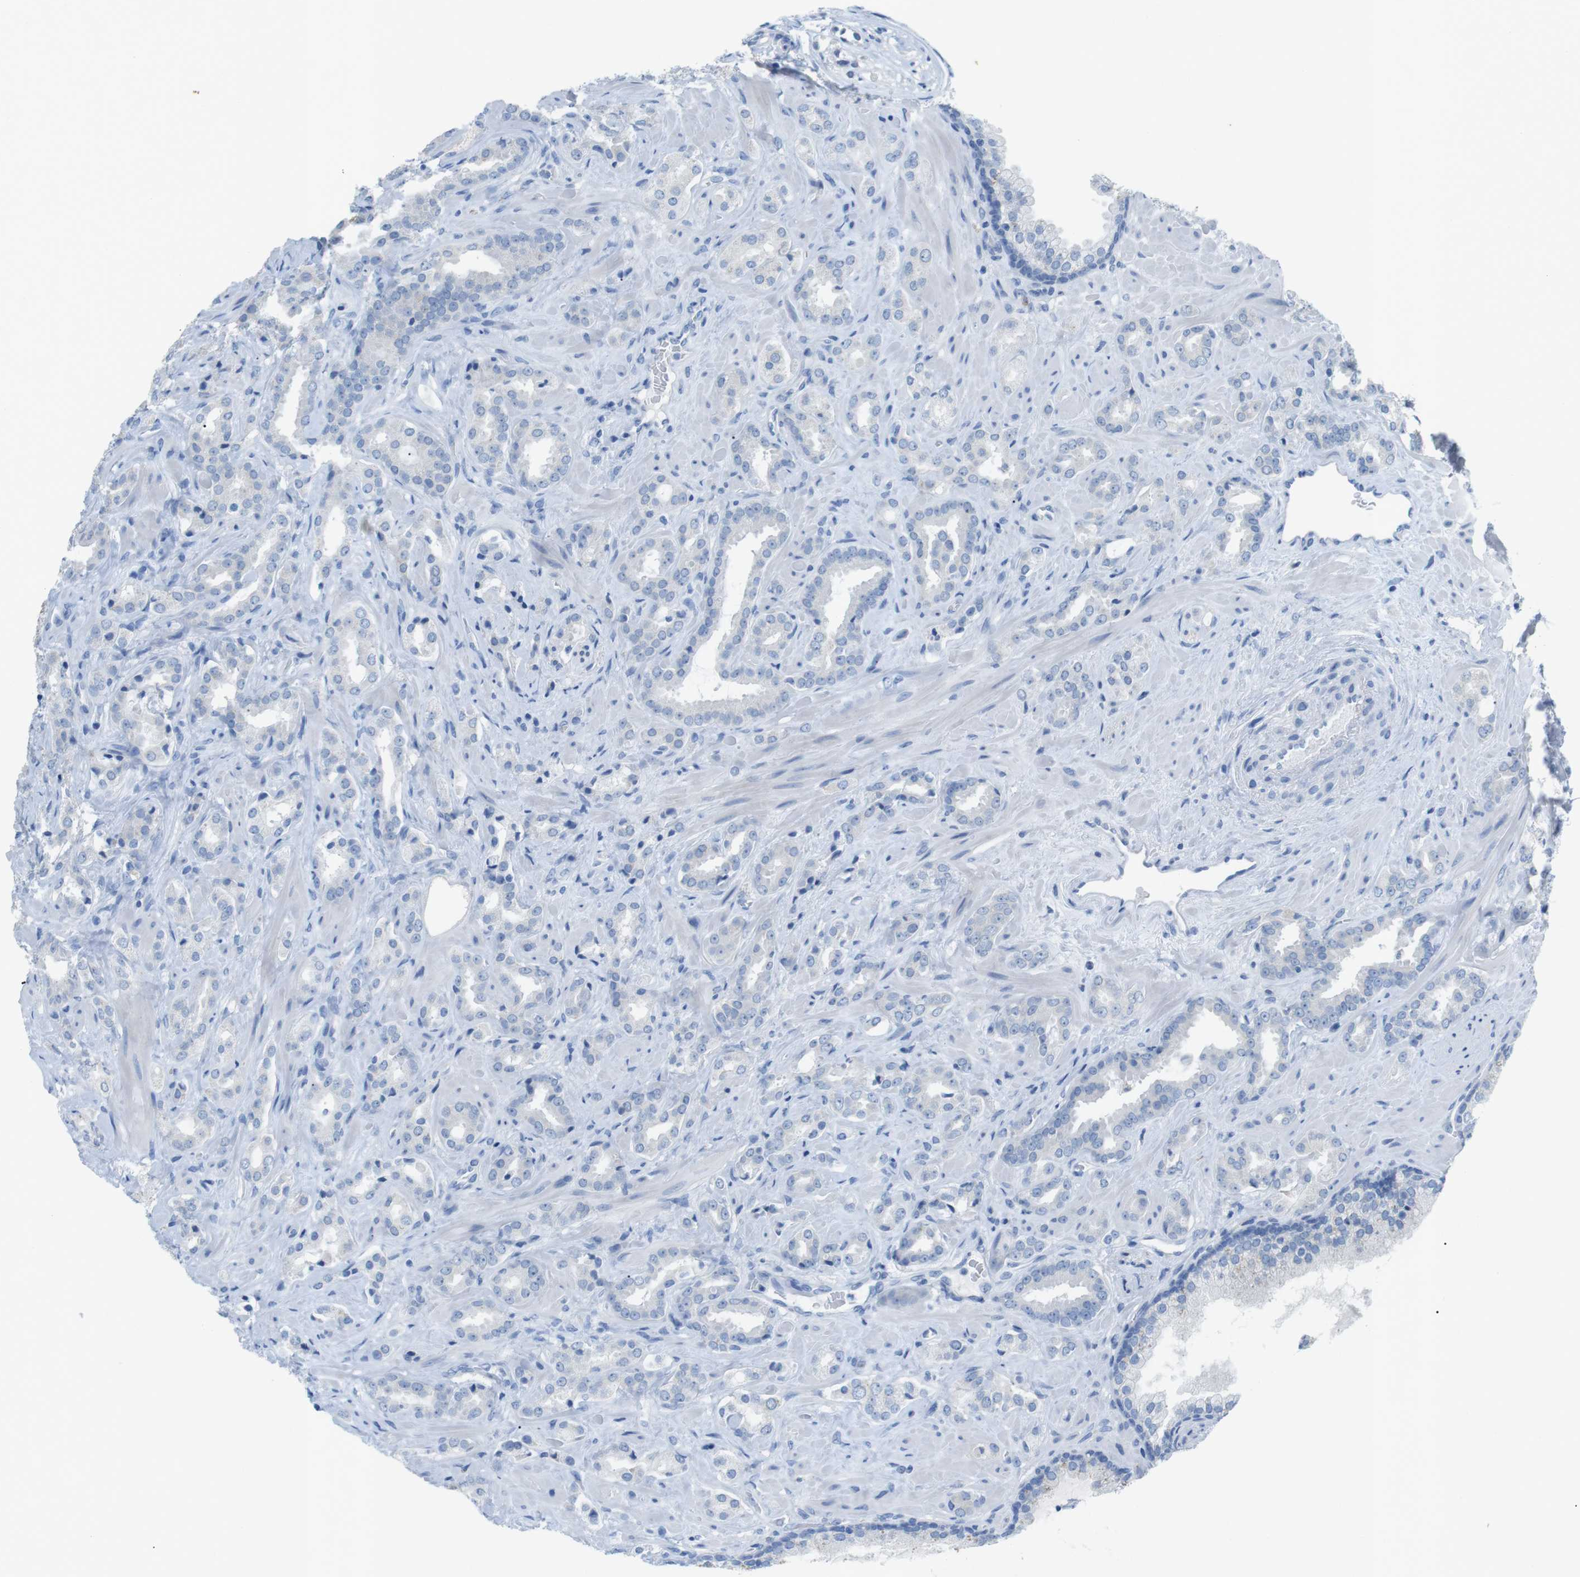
{"staining": {"intensity": "negative", "quantity": "none", "location": "none"}, "tissue": "prostate cancer", "cell_type": "Tumor cells", "image_type": "cancer", "snomed": [{"axis": "morphology", "description": "Adenocarcinoma, High grade"}, {"axis": "topography", "description": "Prostate"}], "caption": "Prostate high-grade adenocarcinoma stained for a protein using IHC reveals no expression tumor cells.", "gene": "SALL4", "patient": {"sex": "male", "age": 64}}